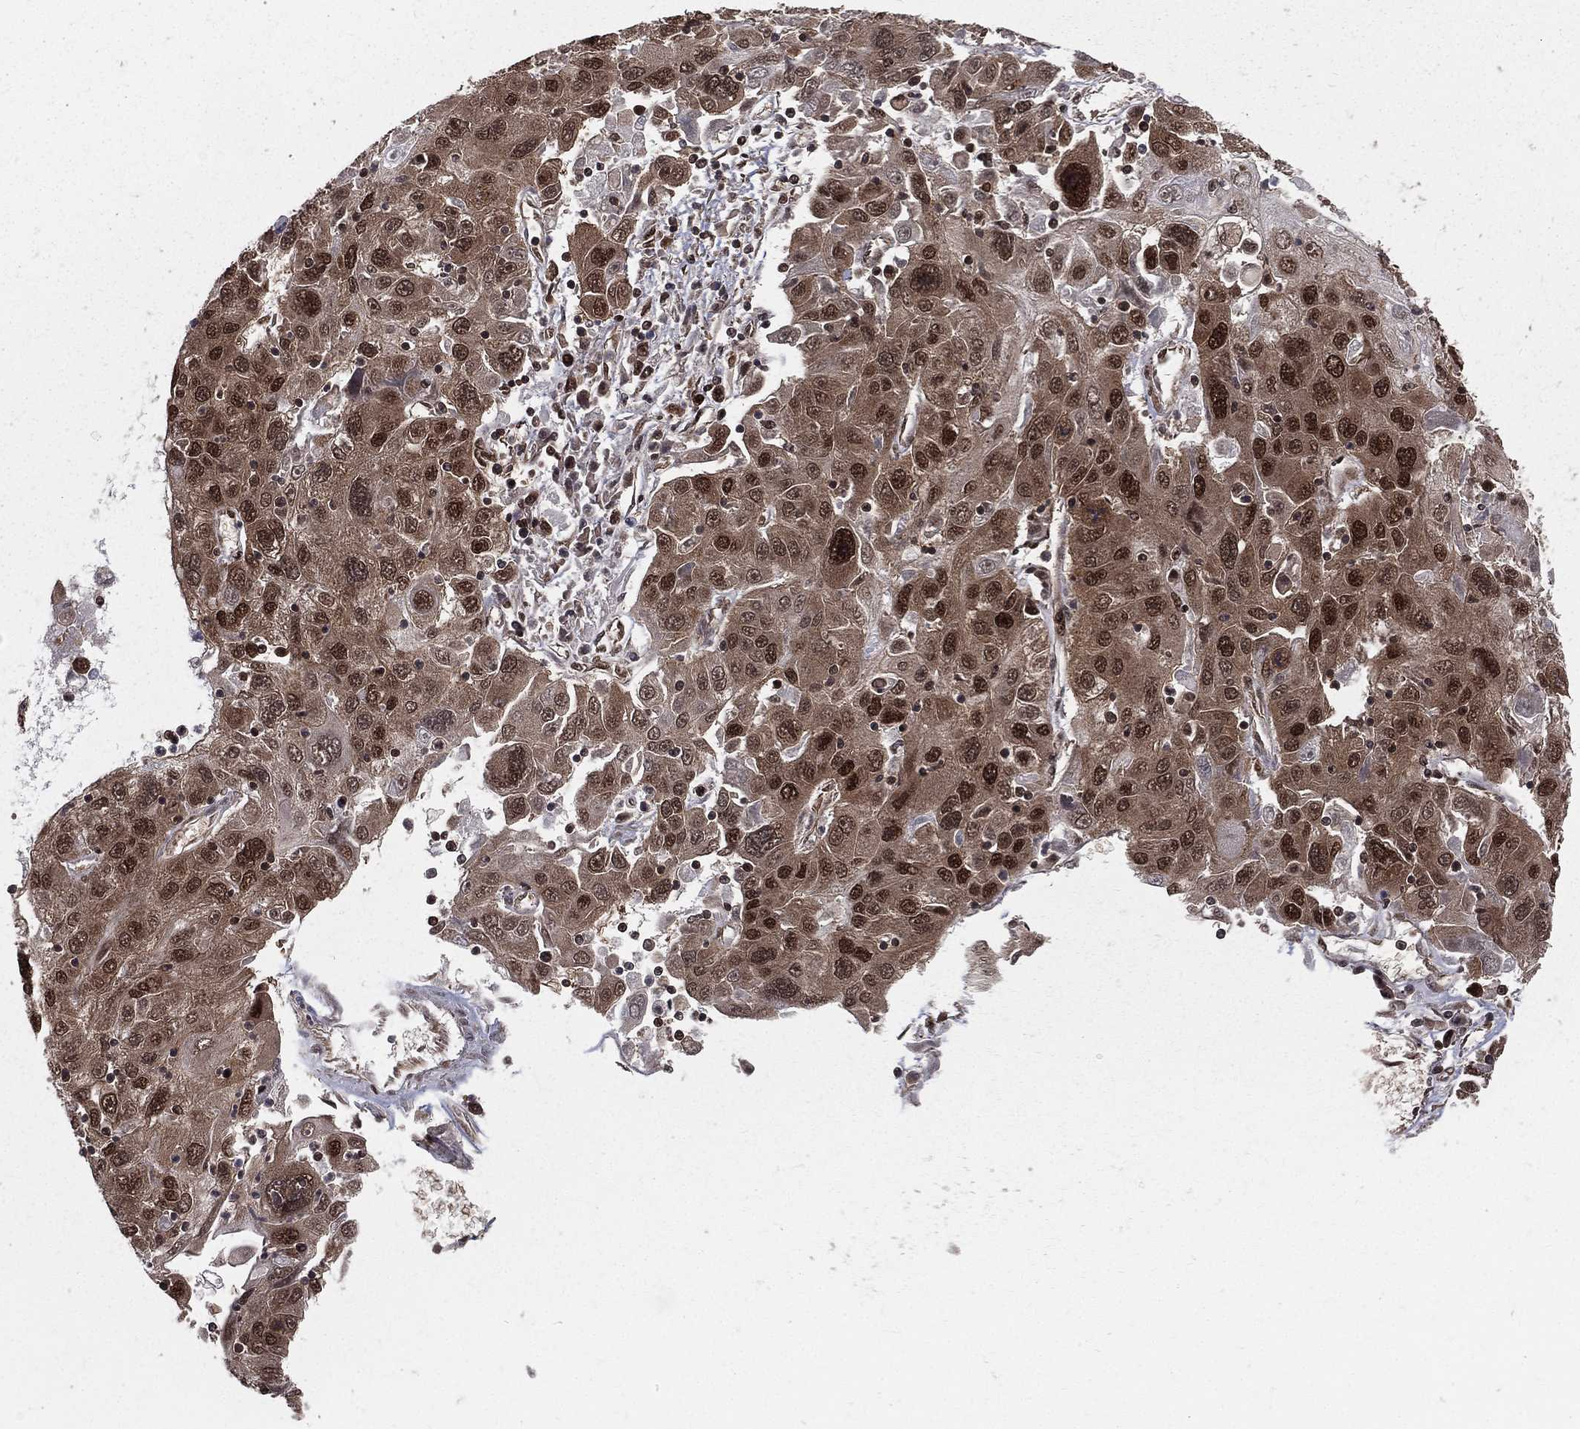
{"staining": {"intensity": "strong", "quantity": ">75%", "location": "nuclear"}, "tissue": "stomach cancer", "cell_type": "Tumor cells", "image_type": "cancer", "snomed": [{"axis": "morphology", "description": "Adenocarcinoma, NOS"}, {"axis": "topography", "description": "Stomach"}], "caption": "High-magnification brightfield microscopy of stomach adenocarcinoma stained with DAB (brown) and counterstained with hematoxylin (blue). tumor cells exhibit strong nuclear positivity is identified in about>75% of cells. (brown staining indicates protein expression, while blue staining denotes nuclei).", "gene": "COPS4", "patient": {"sex": "male", "age": 56}}